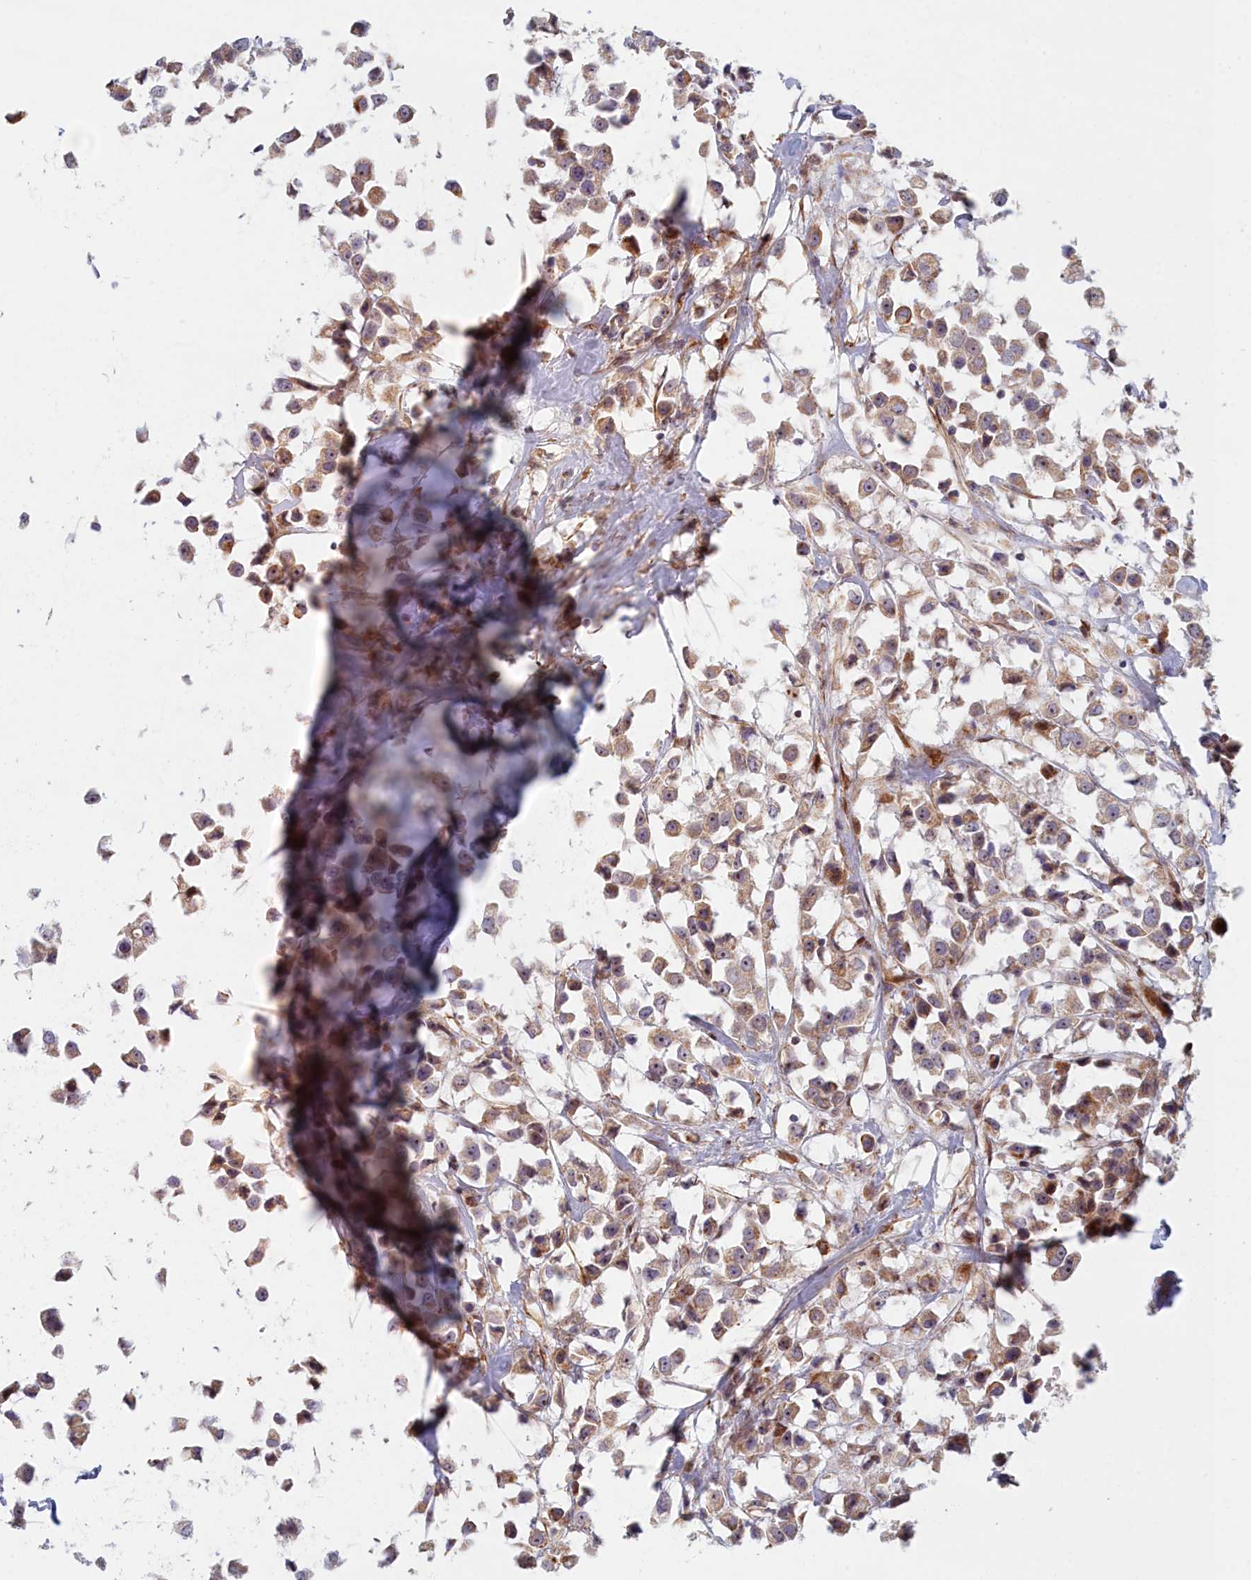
{"staining": {"intensity": "weak", "quantity": ">75%", "location": "cytoplasmic/membranous"}, "tissue": "breast cancer", "cell_type": "Tumor cells", "image_type": "cancer", "snomed": [{"axis": "morphology", "description": "Duct carcinoma"}, {"axis": "topography", "description": "Breast"}], "caption": "IHC (DAB) staining of human breast infiltrating ductal carcinoma exhibits weak cytoplasmic/membranous protein expression in approximately >75% of tumor cells.", "gene": "C15orf40", "patient": {"sex": "female", "age": 61}}